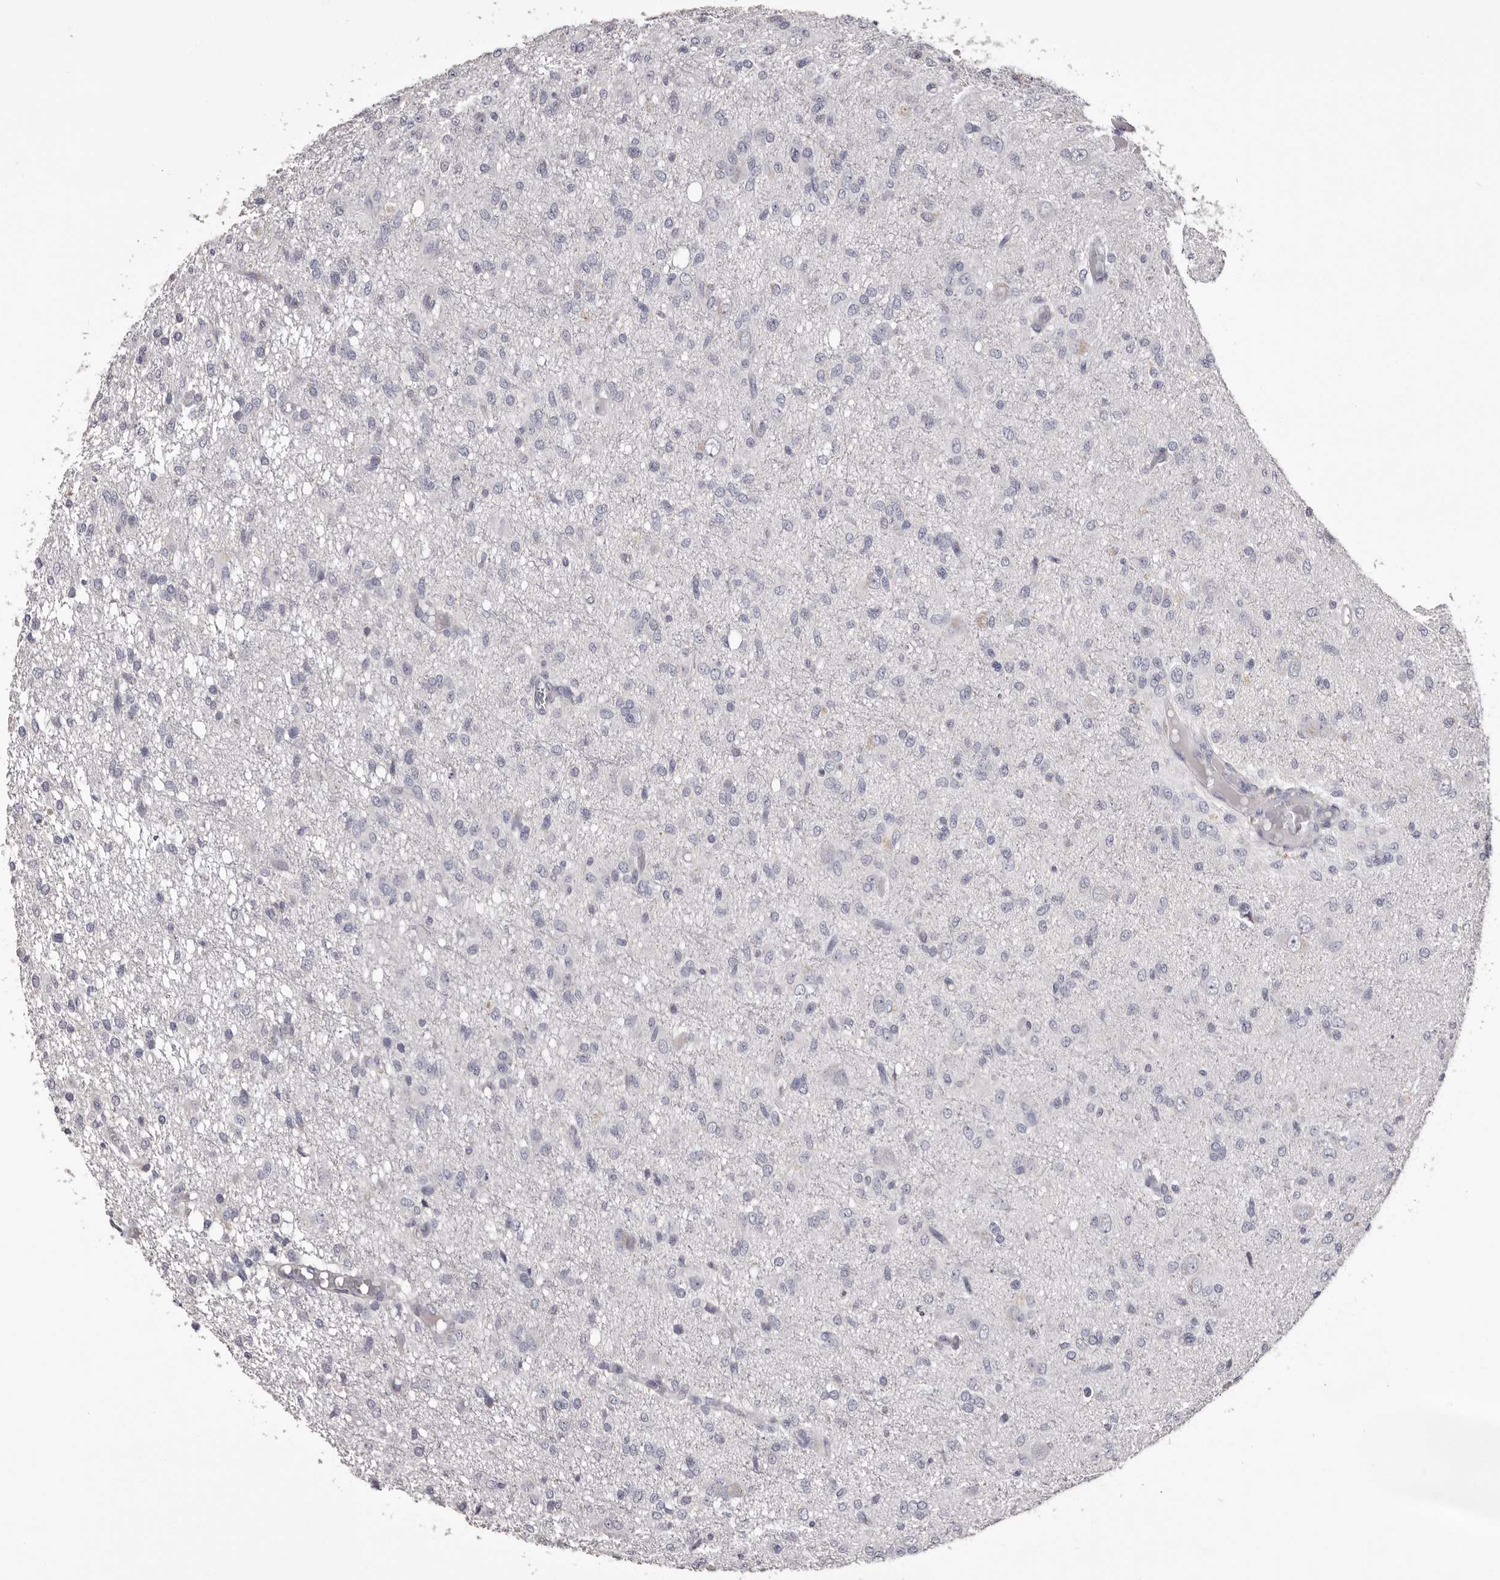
{"staining": {"intensity": "negative", "quantity": "none", "location": "none"}, "tissue": "glioma", "cell_type": "Tumor cells", "image_type": "cancer", "snomed": [{"axis": "morphology", "description": "Glioma, malignant, High grade"}, {"axis": "topography", "description": "Brain"}], "caption": "Malignant glioma (high-grade) was stained to show a protein in brown. There is no significant positivity in tumor cells.", "gene": "COL6A1", "patient": {"sex": "female", "age": 59}}